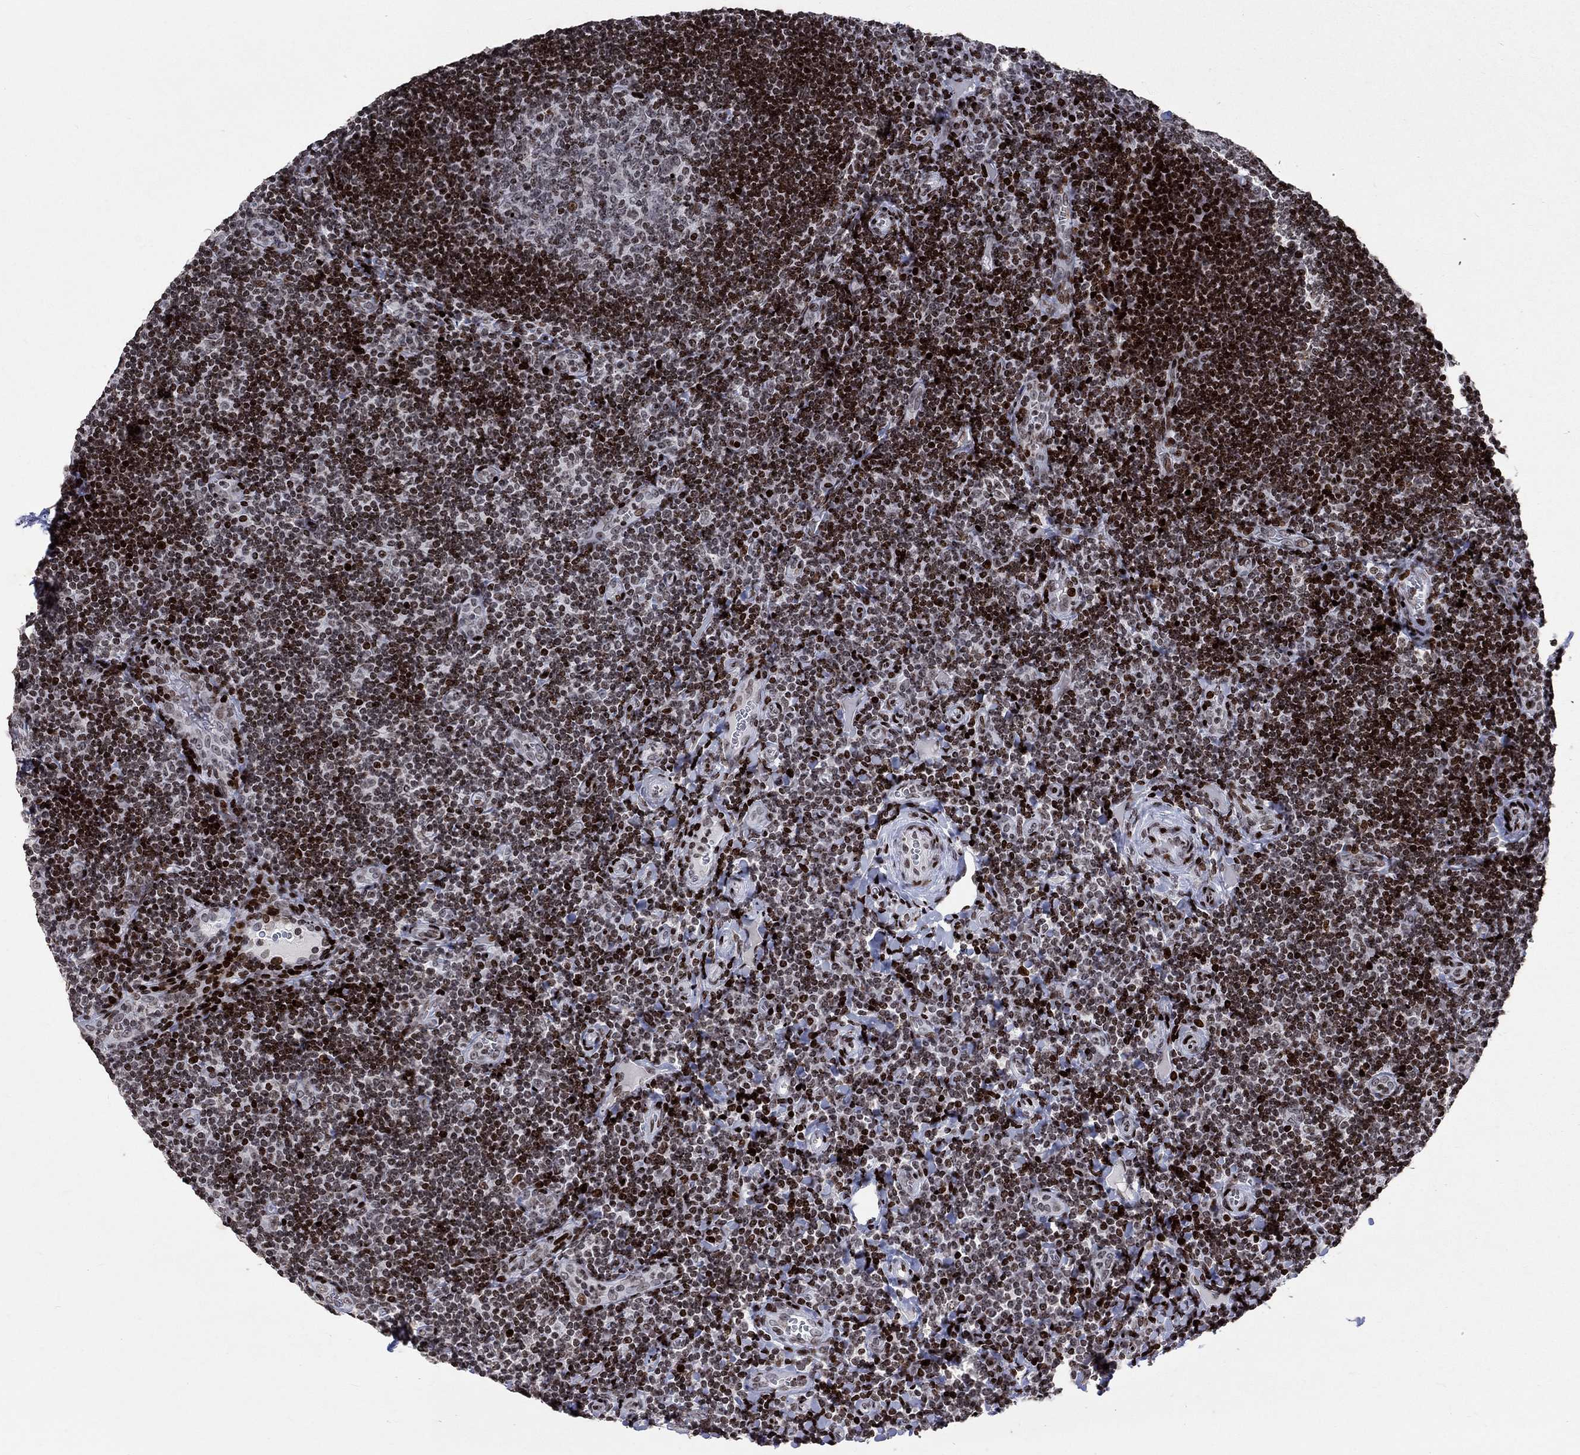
{"staining": {"intensity": "moderate", "quantity": "<25%", "location": "nuclear"}, "tissue": "tonsil", "cell_type": "Germinal center cells", "image_type": "normal", "snomed": [{"axis": "morphology", "description": "Normal tissue, NOS"}, {"axis": "morphology", "description": "Inflammation, NOS"}, {"axis": "topography", "description": "Tonsil"}], "caption": "Unremarkable tonsil was stained to show a protein in brown. There is low levels of moderate nuclear positivity in about <25% of germinal center cells. (DAB IHC with brightfield microscopy, high magnification).", "gene": "SRSF3", "patient": {"sex": "female", "age": 31}}